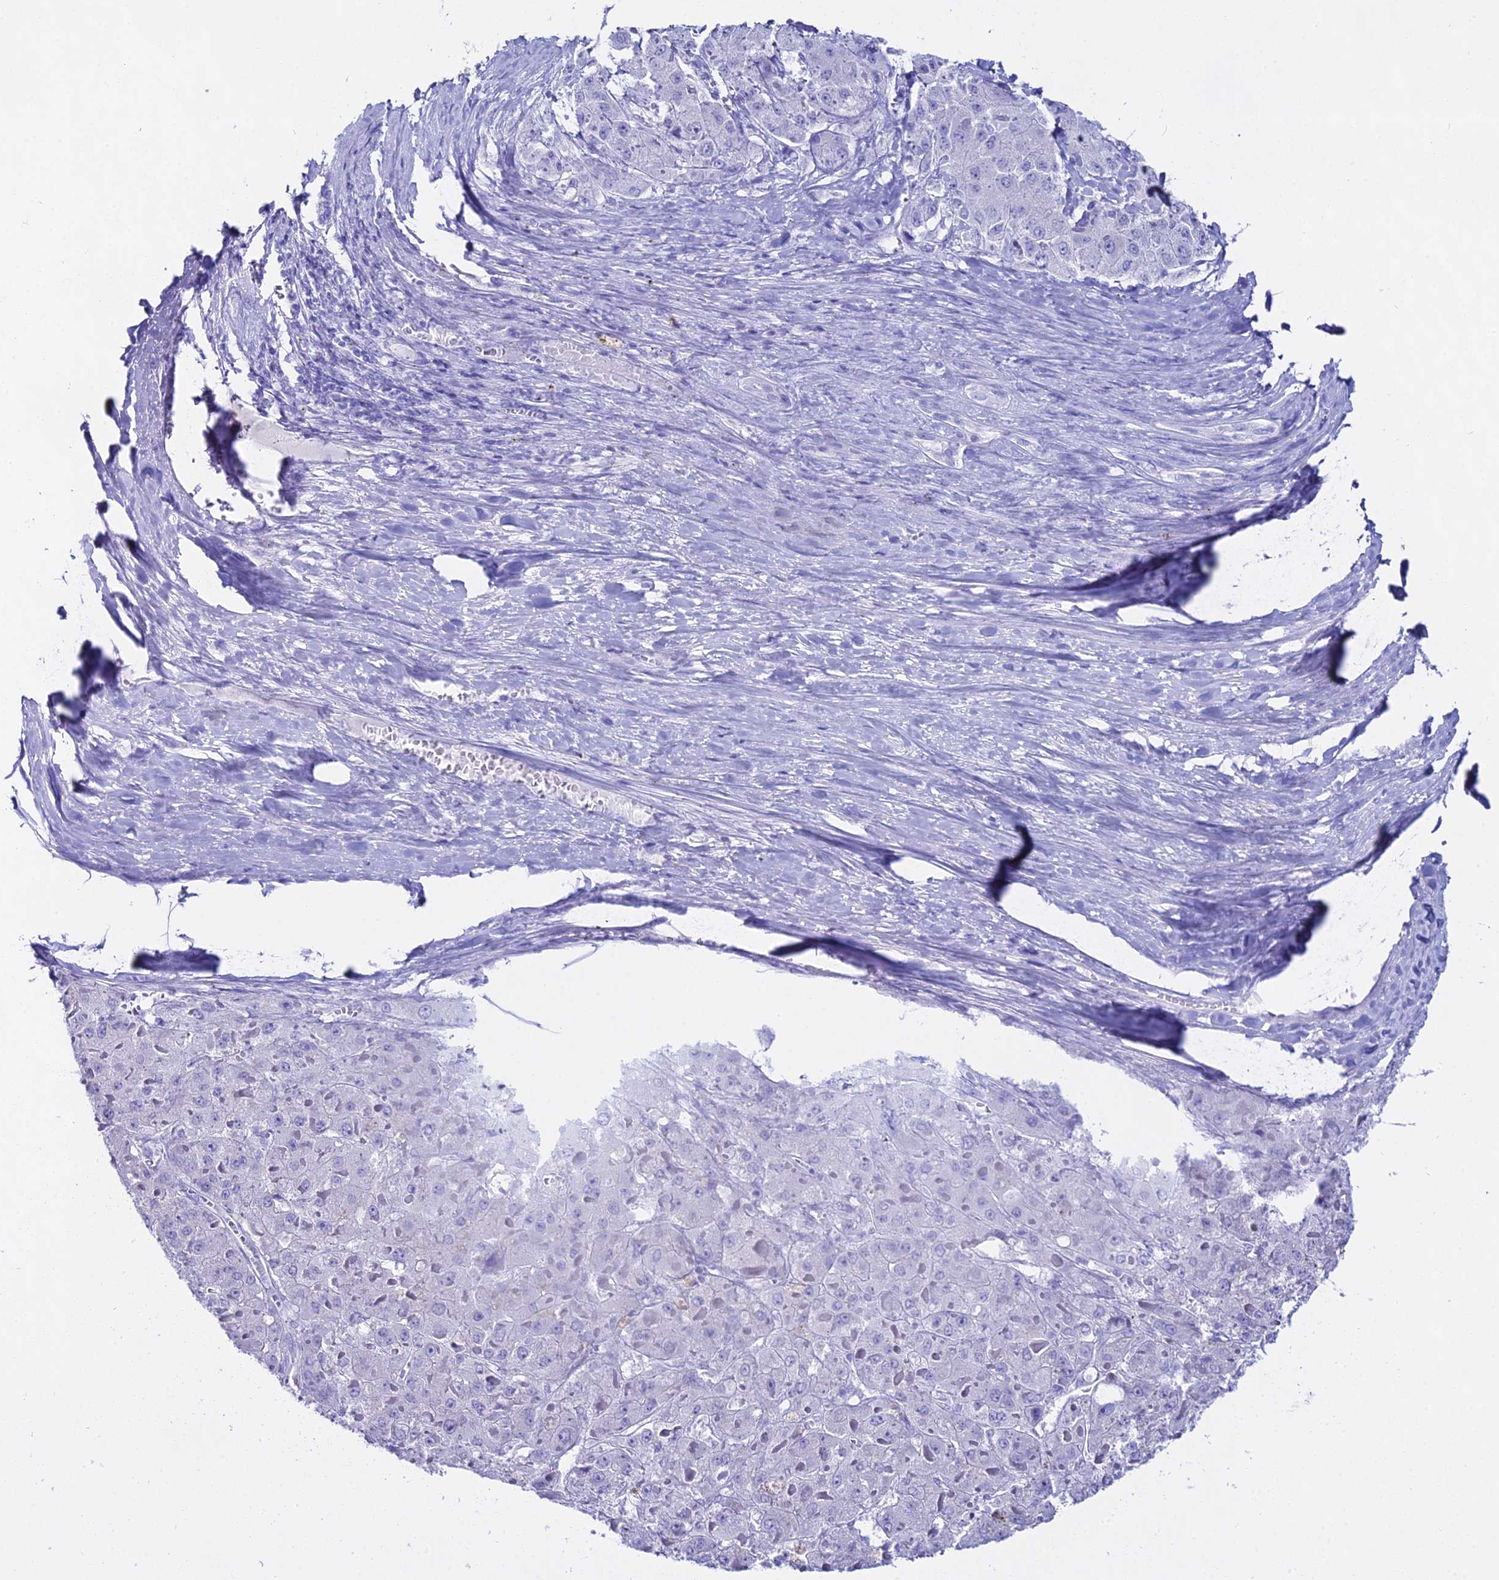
{"staining": {"intensity": "negative", "quantity": "none", "location": "none"}, "tissue": "liver cancer", "cell_type": "Tumor cells", "image_type": "cancer", "snomed": [{"axis": "morphology", "description": "Carcinoma, Hepatocellular, NOS"}, {"axis": "topography", "description": "Liver"}], "caption": "Micrograph shows no protein staining in tumor cells of hepatocellular carcinoma (liver) tissue.", "gene": "CGB2", "patient": {"sex": "female", "age": 73}}